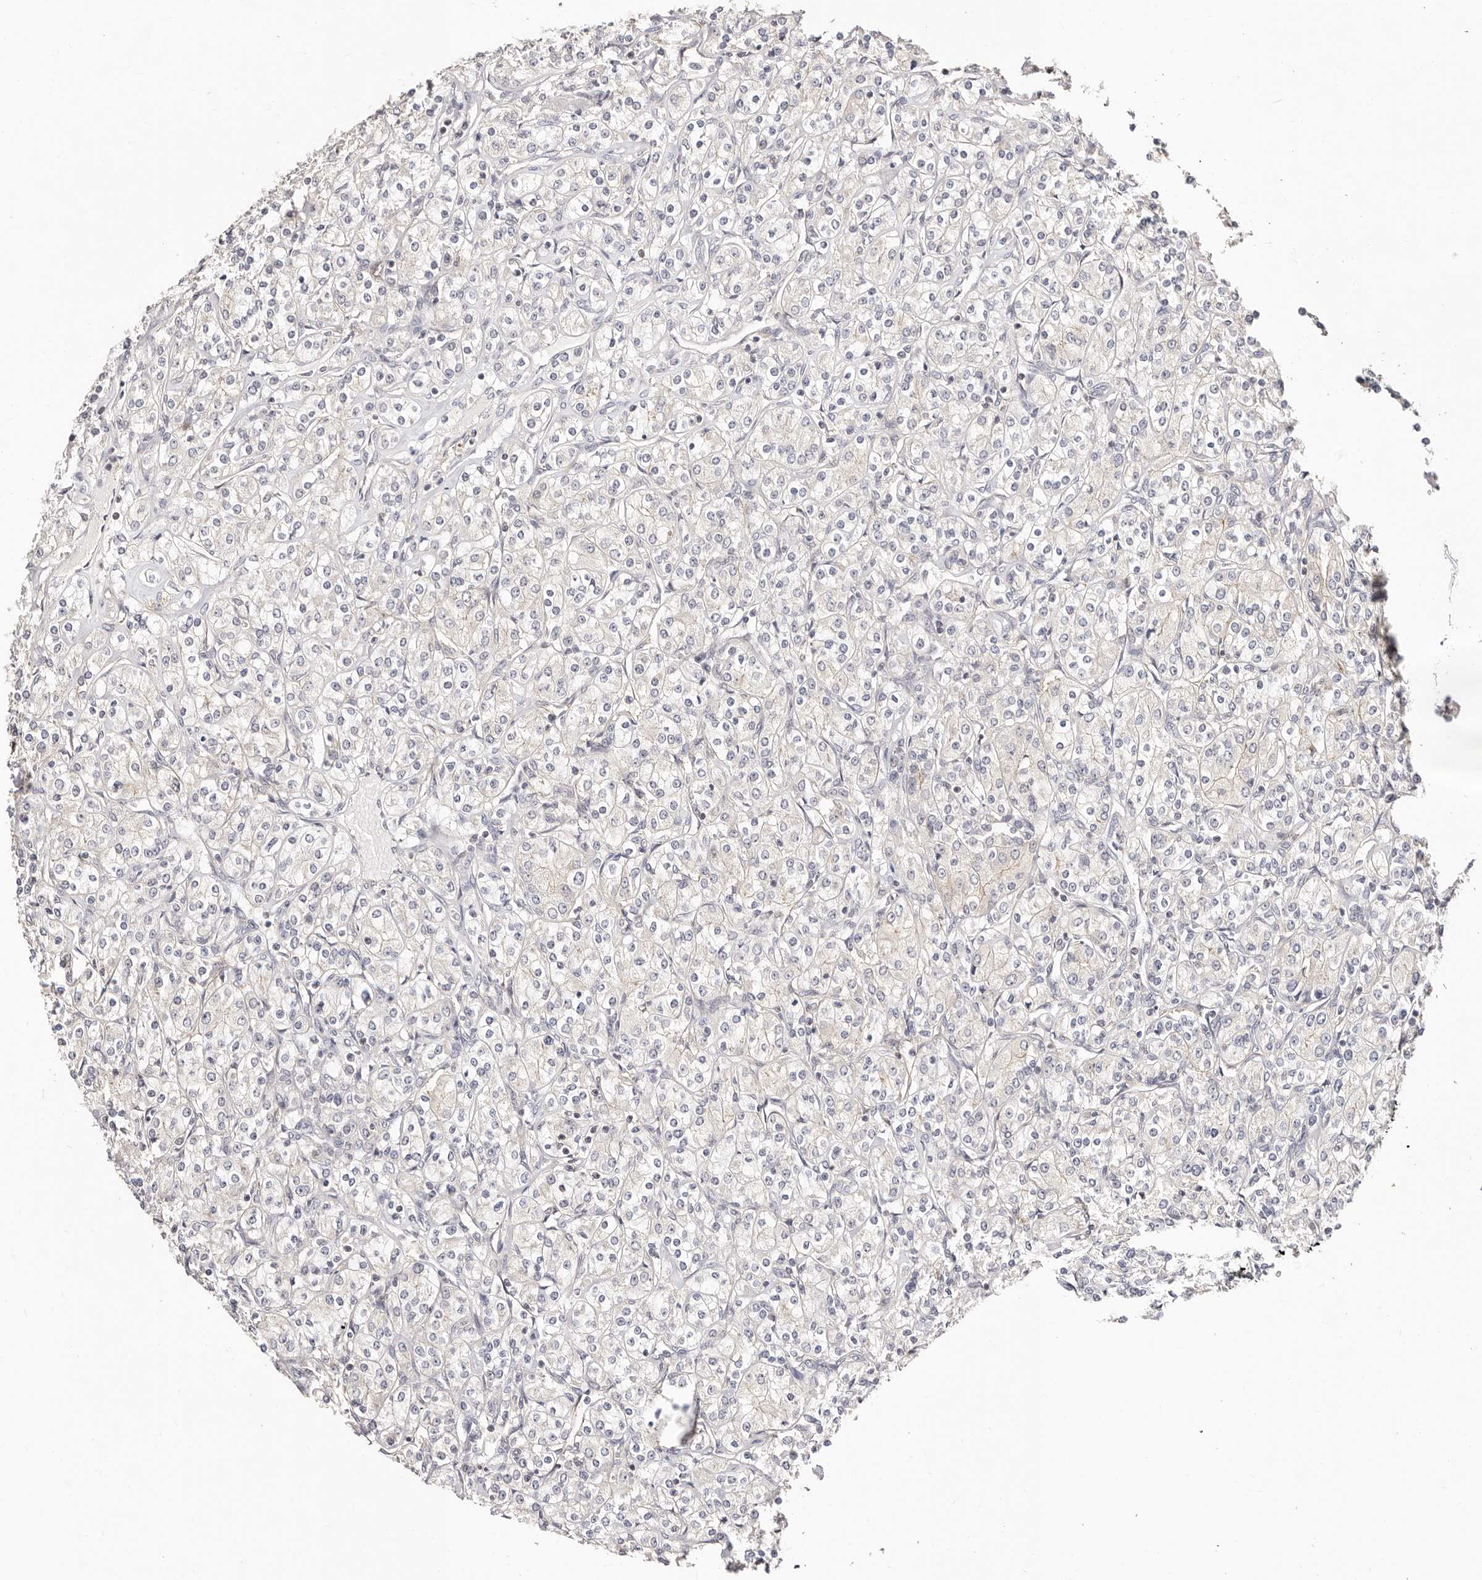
{"staining": {"intensity": "negative", "quantity": "none", "location": "none"}, "tissue": "renal cancer", "cell_type": "Tumor cells", "image_type": "cancer", "snomed": [{"axis": "morphology", "description": "Adenocarcinoma, NOS"}, {"axis": "topography", "description": "Kidney"}], "caption": "There is no significant expression in tumor cells of renal cancer (adenocarcinoma).", "gene": "STAT5A", "patient": {"sex": "male", "age": 77}}